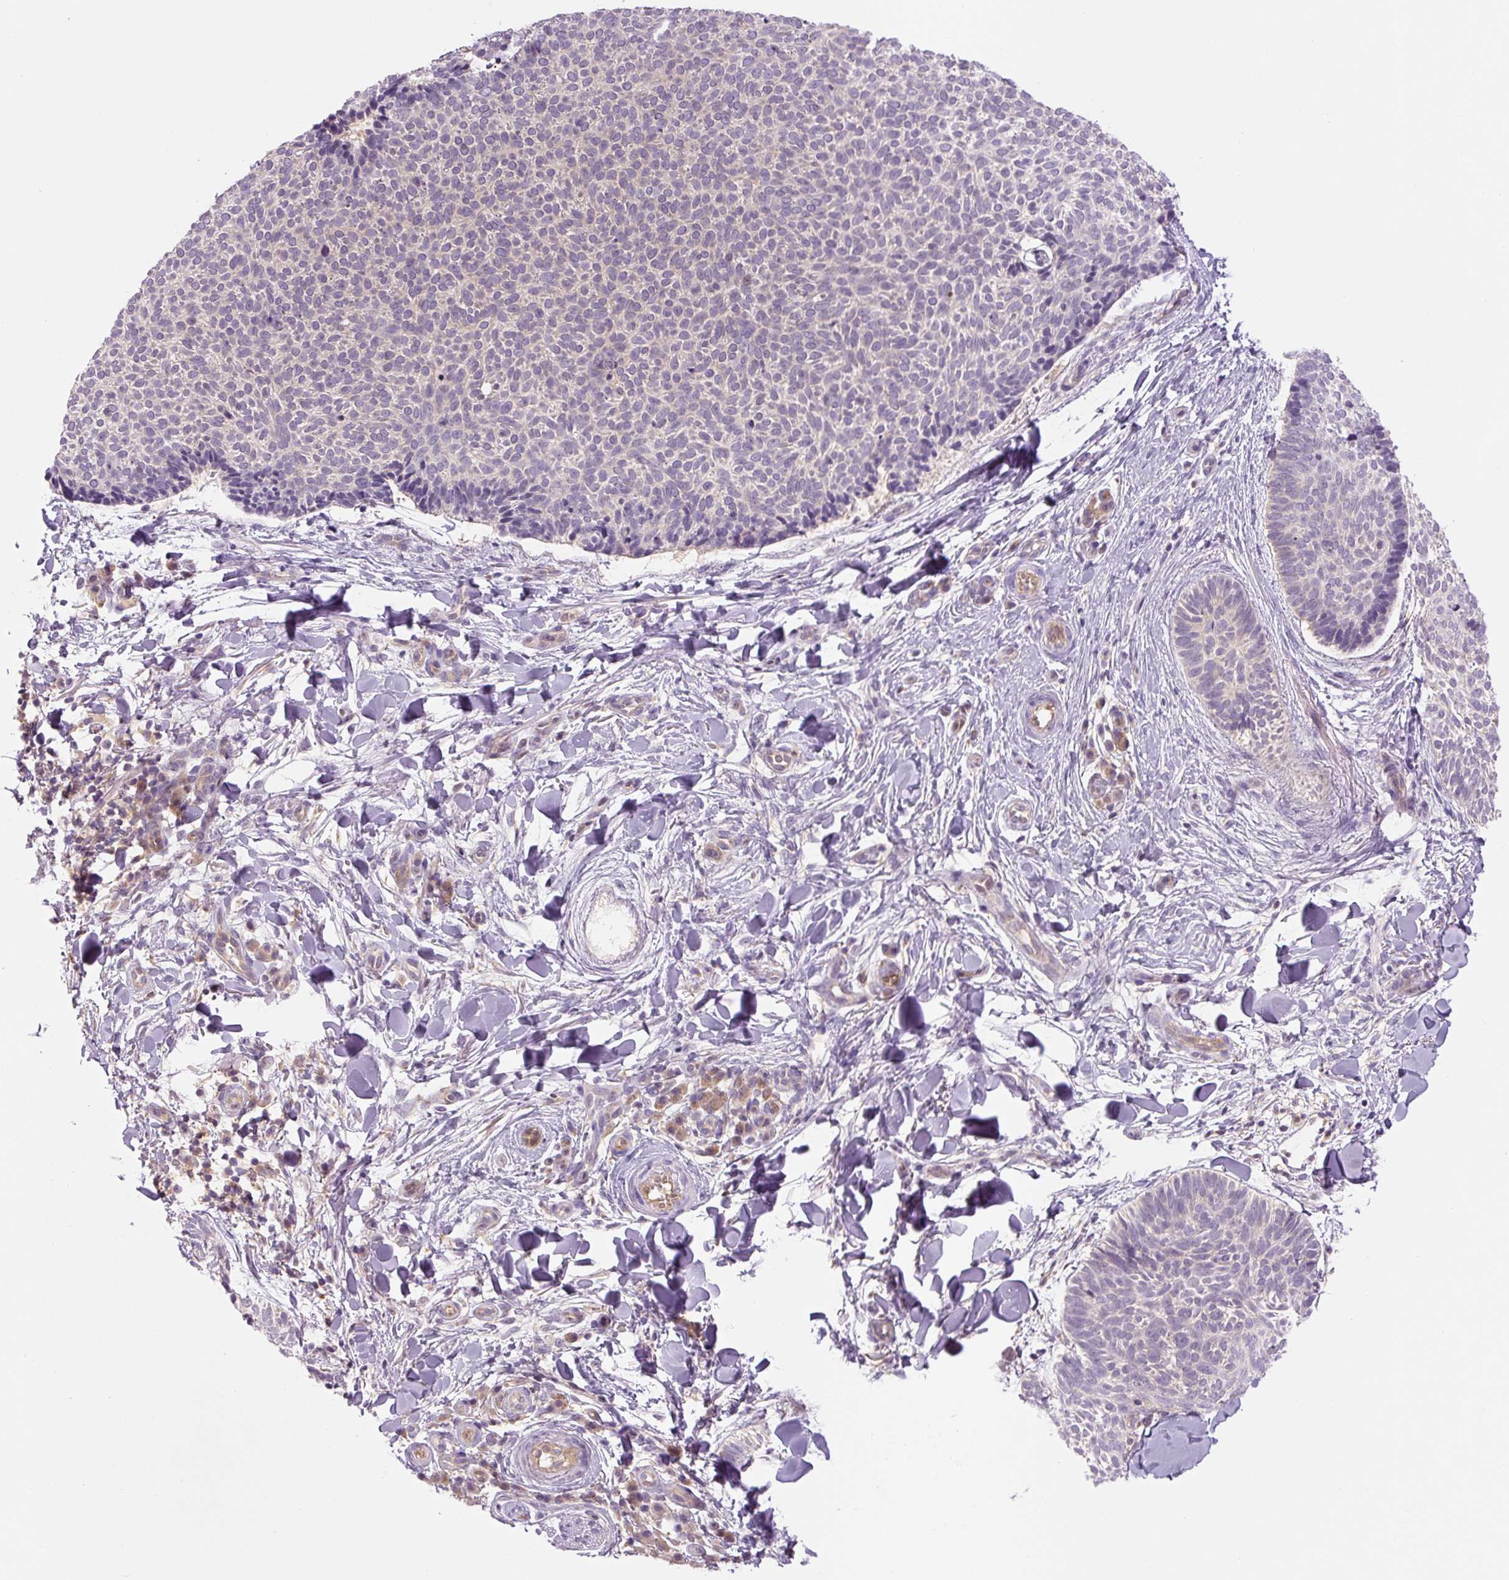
{"staining": {"intensity": "negative", "quantity": "none", "location": "none"}, "tissue": "skin cancer", "cell_type": "Tumor cells", "image_type": "cancer", "snomed": [{"axis": "morphology", "description": "Normal tissue, NOS"}, {"axis": "morphology", "description": "Basal cell carcinoma"}, {"axis": "topography", "description": "Skin"}], "caption": "DAB immunohistochemical staining of human basal cell carcinoma (skin) shows no significant positivity in tumor cells. (Immunohistochemistry, brightfield microscopy, high magnification).", "gene": "SPSB2", "patient": {"sex": "male", "age": 50}}